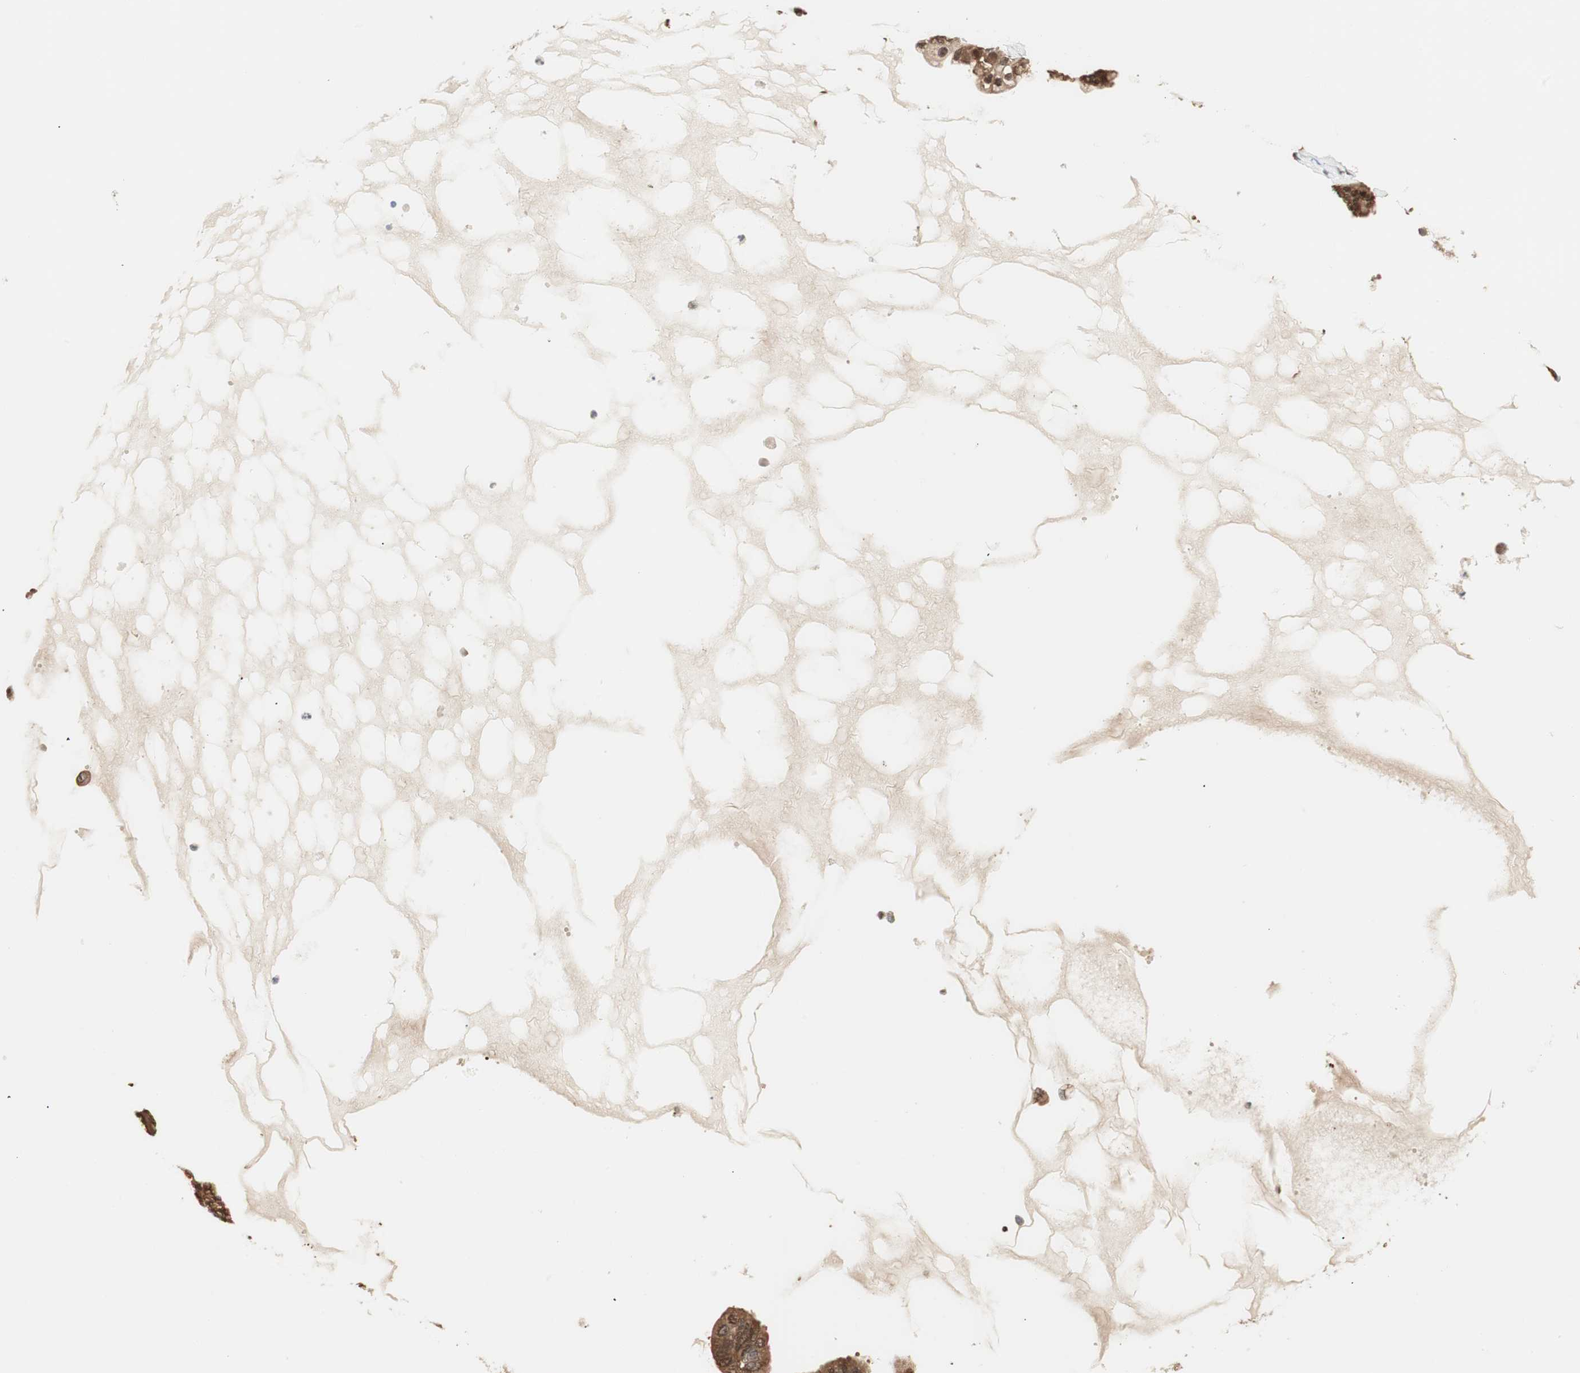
{"staining": {"intensity": "moderate", "quantity": ">75%", "location": "cytoplasmic/membranous,nuclear"}, "tissue": "ovarian cancer", "cell_type": "Tumor cells", "image_type": "cancer", "snomed": [{"axis": "morphology", "description": "Carcinoma, NOS"}, {"axis": "morphology", "description": "Carcinoma, endometroid"}, {"axis": "topography", "description": "Ovary"}], "caption": "Human carcinoma (ovarian) stained with a protein marker demonstrates moderate staining in tumor cells.", "gene": "SMARCE1", "patient": {"sex": "female", "age": 50}}